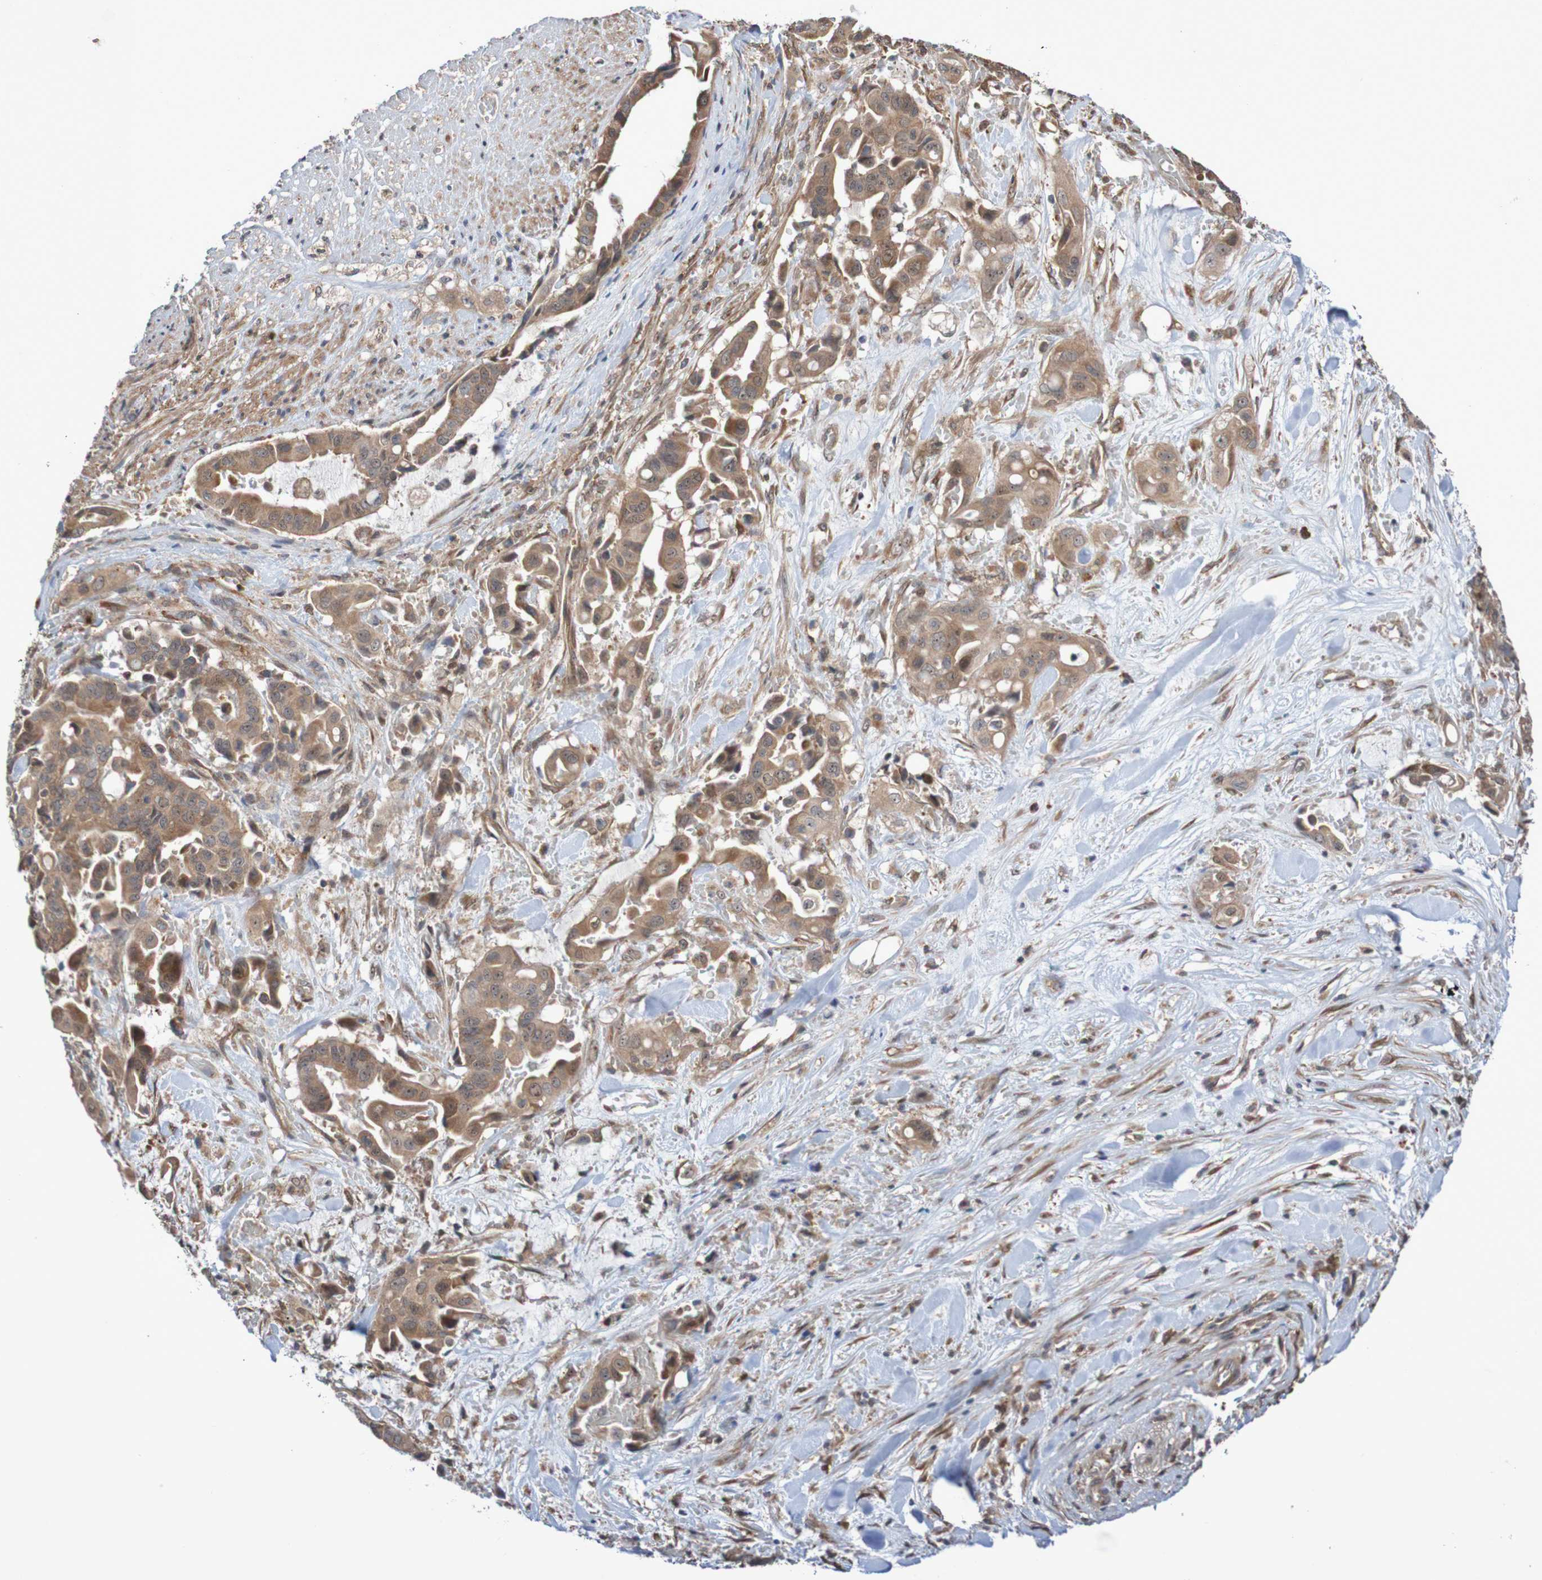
{"staining": {"intensity": "moderate", "quantity": ">75%", "location": "cytoplasmic/membranous"}, "tissue": "liver cancer", "cell_type": "Tumor cells", "image_type": "cancer", "snomed": [{"axis": "morphology", "description": "Cholangiocarcinoma"}, {"axis": "topography", "description": "Liver"}], "caption": "Immunohistochemical staining of human cholangiocarcinoma (liver) shows medium levels of moderate cytoplasmic/membranous staining in approximately >75% of tumor cells. (DAB IHC with brightfield microscopy, high magnification).", "gene": "PHPT1", "patient": {"sex": "female", "age": 61}}